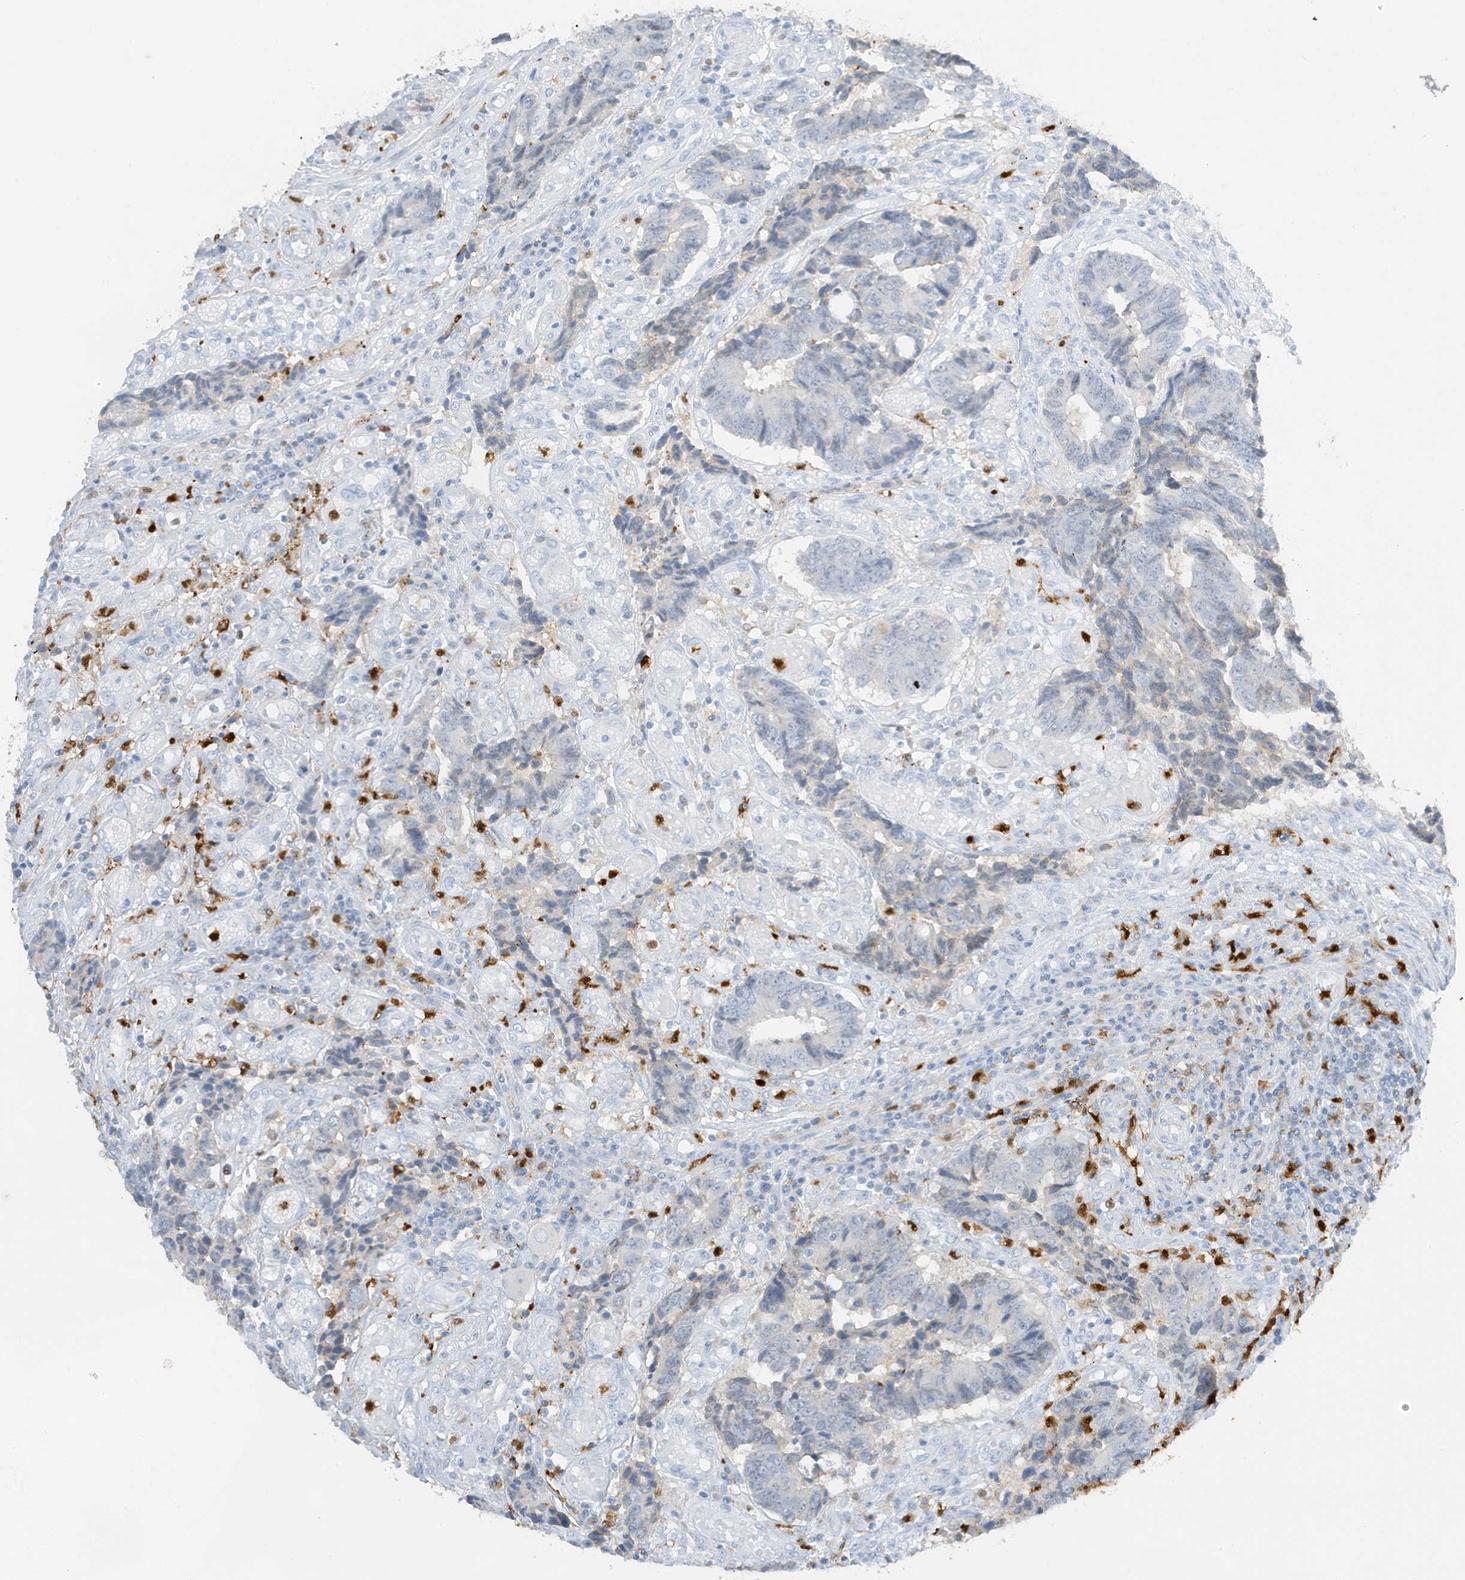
{"staining": {"intensity": "negative", "quantity": "none", "location": "none"}, "tissue": "colorectal cancer", "cell_type": "Tumor cells", "image_type": "cancer", "snomed": [{"axis": "morphology", "description": "Adenocarcinoma, NOS"}, {"axis": "topography", "description": "Rectum"}], "caption": "There is no significant staining in tumor cells of colorectal cancer. Nuclei are stained in blue.", "gene": "GCA", "patient": {"sex": "male", "age": 84}}